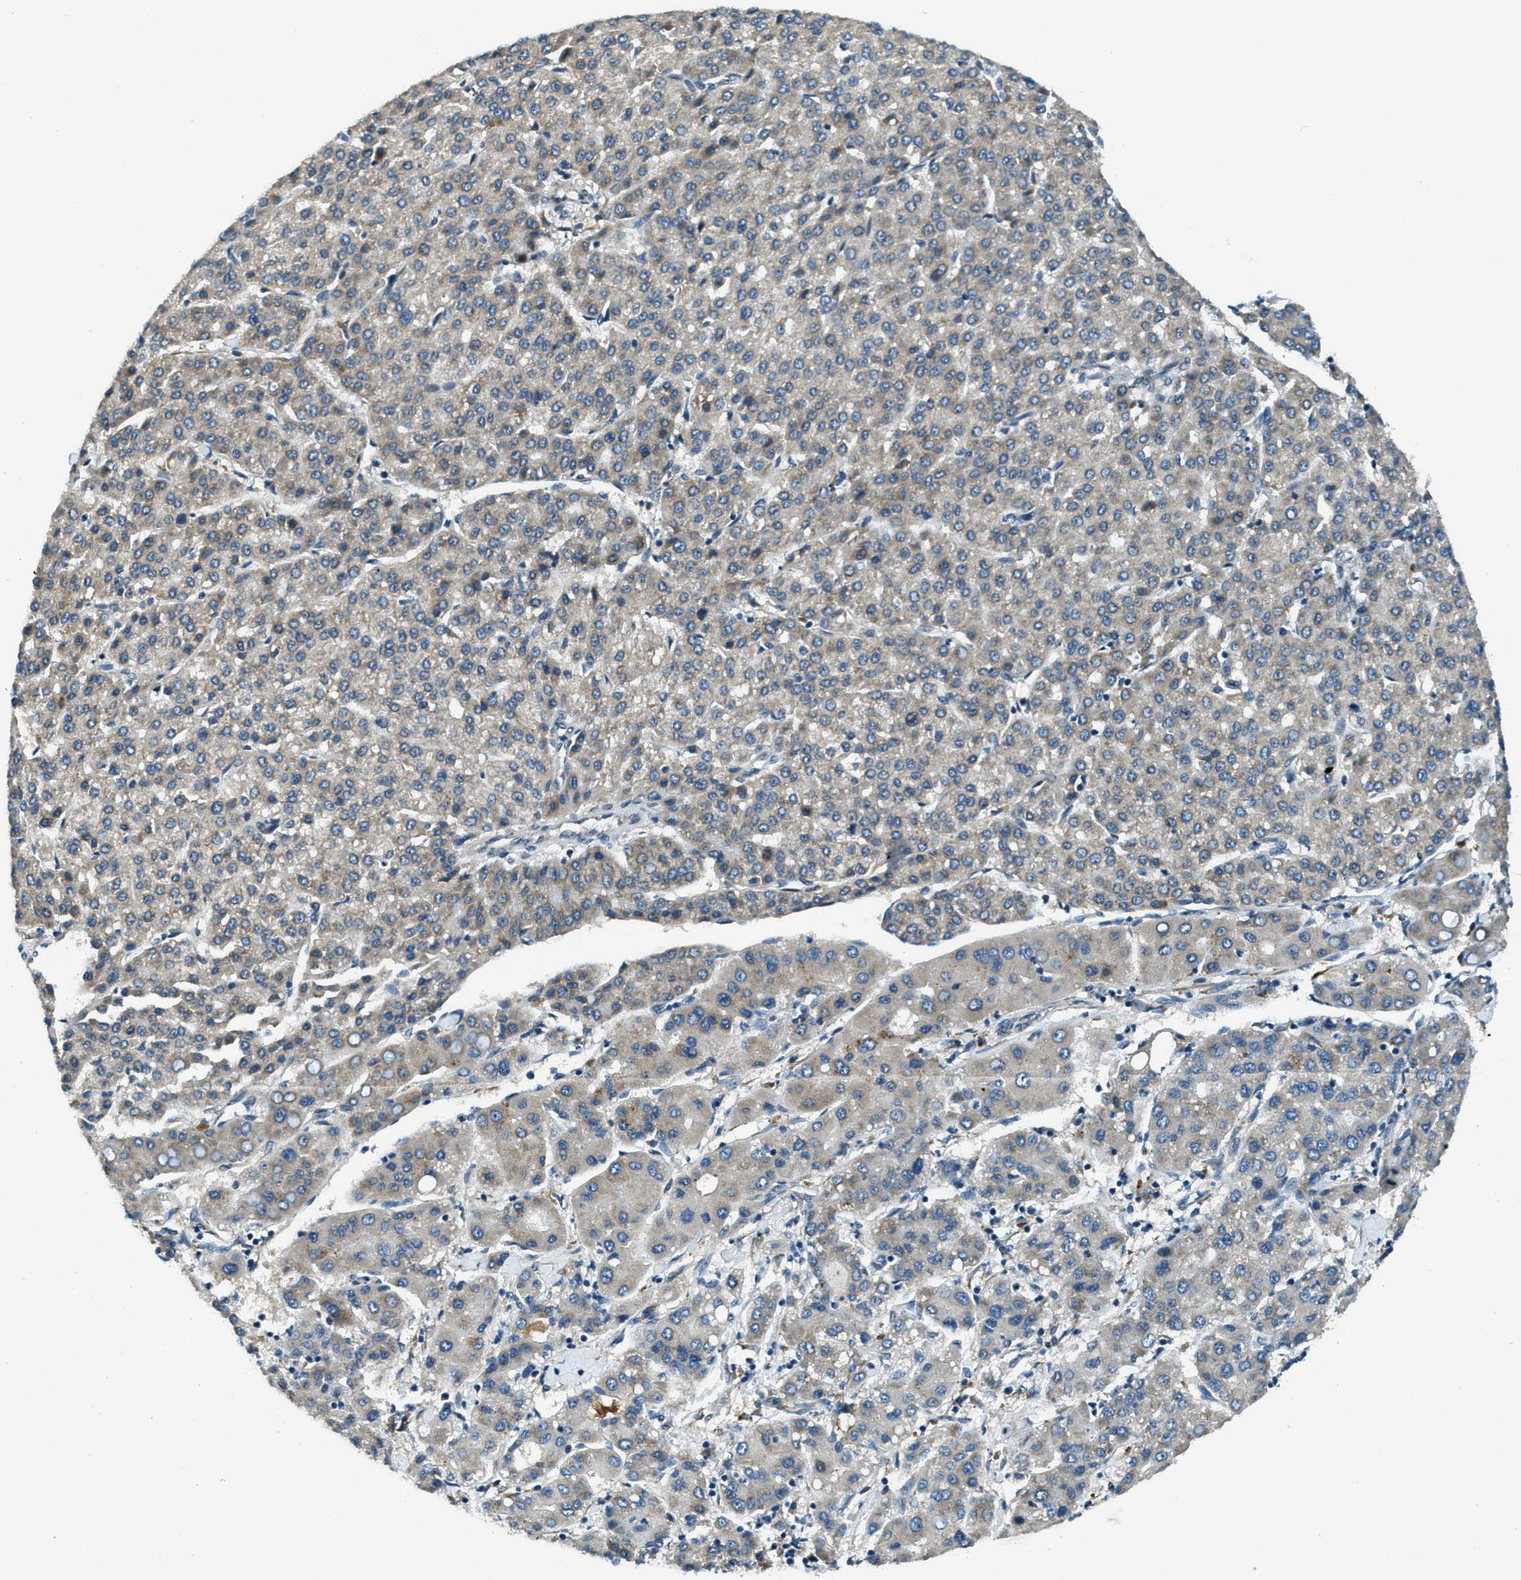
{"staining": {"intensity": "weak", "quantity": "25%-75%", "location": "cytoplasmic/membranous"}, "tissue": "liver cancer", "cell_type": "Tumor cells", "image_type": "cancer", "snomed": [{"axis": "morphology", "description": "Carcinoma, Hepatocellular, NOS"}, {"axis": "topography", "description": "Liver"}], "caption": "A low amount of weak cytoplasmic/membranous staining is seen in about 25%-75% of tumor cells in liver cancer (hepatocellular carcinoma) tissue.", "gene": "GINM1", "patient": {"sex": "male", "age": 65}}